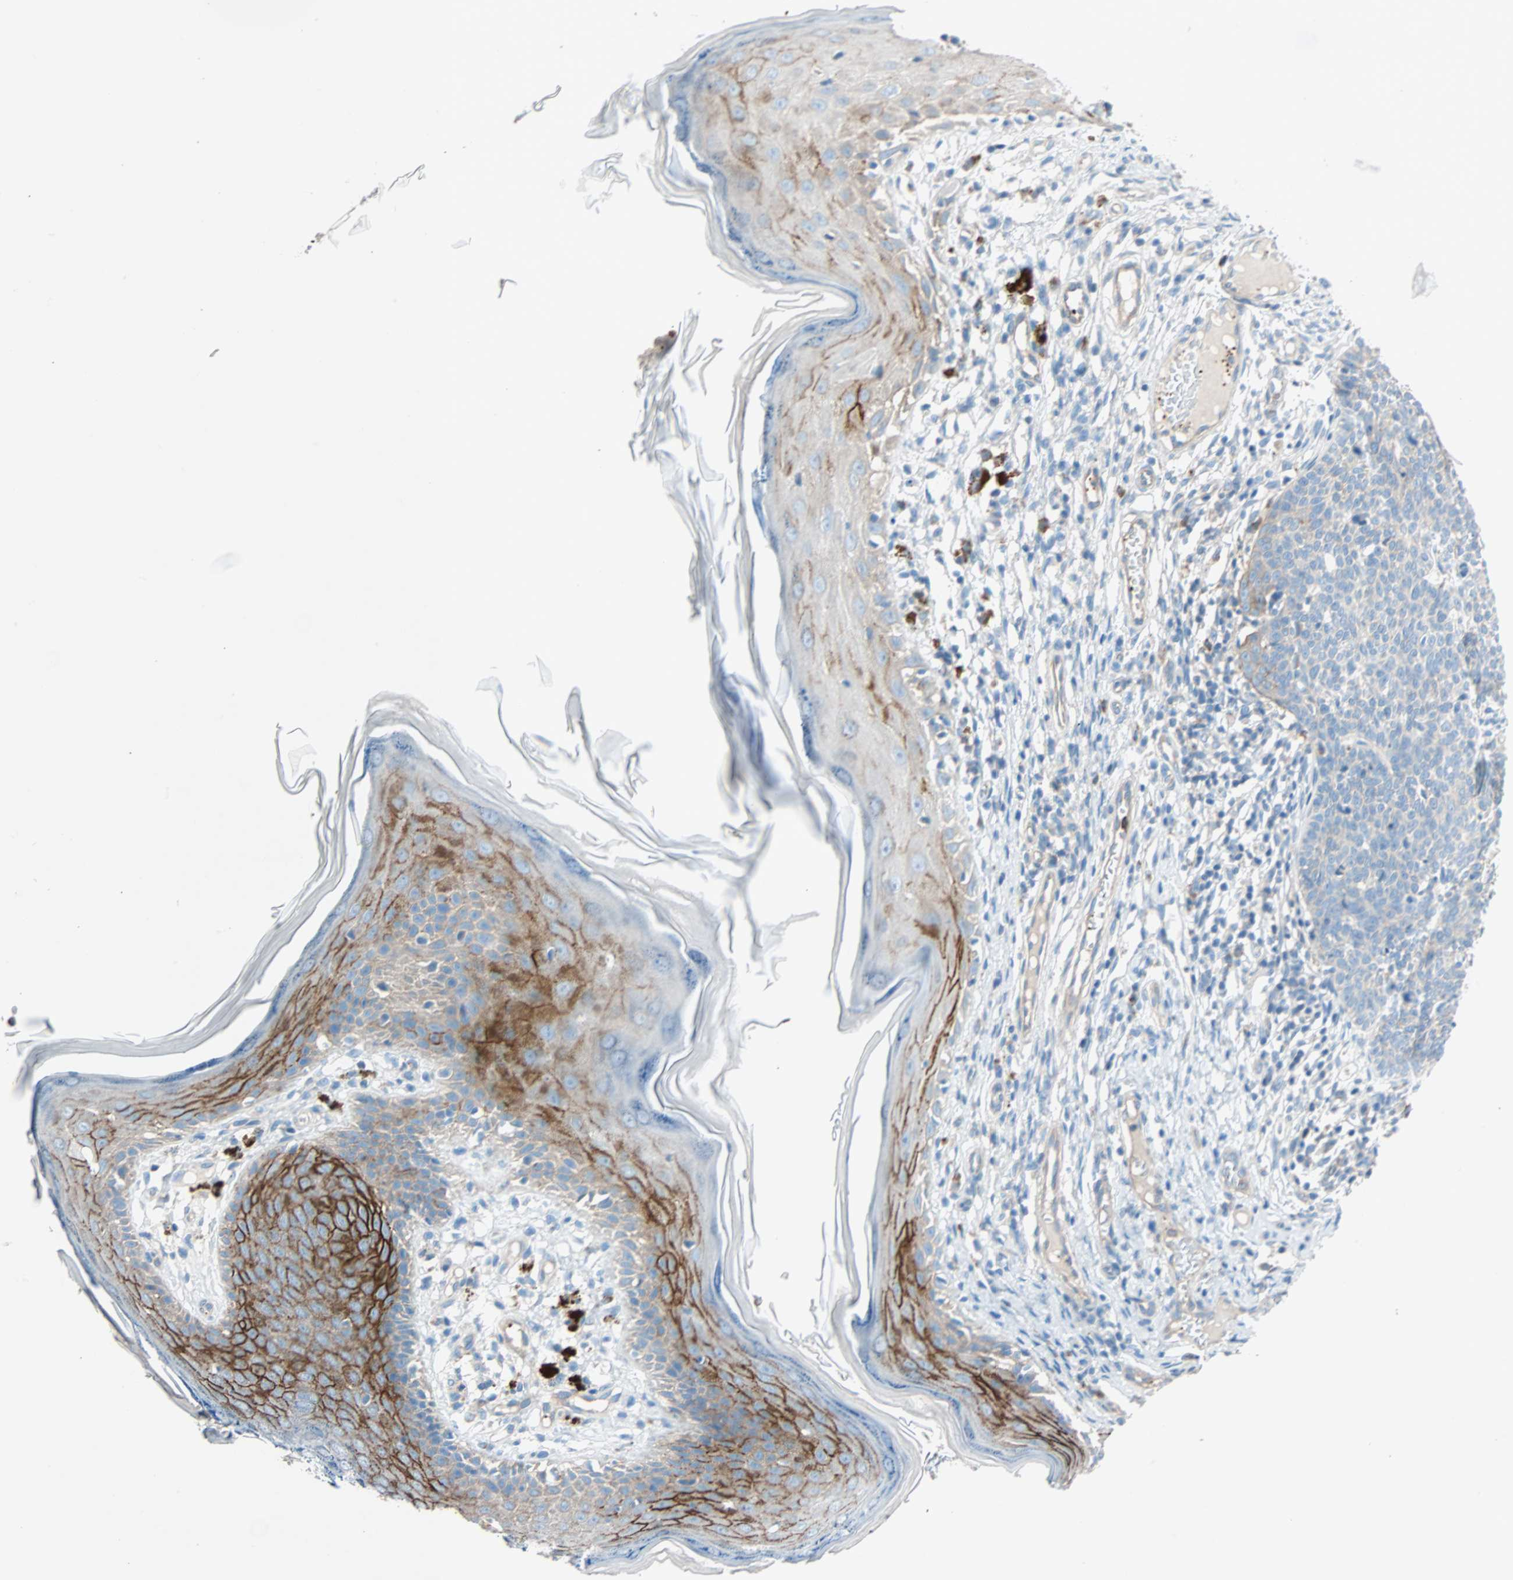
{"staining": {"intensity": "weak", "quantity": ">75%", "location": "cytoplasmic/membranous"}, "tissue": "skin cancer", "cell_type": "Tumor cells", "image_type": "cancer", "snomed": [{"axis": "morphology", "description": "Normal tissue, NOS"}, {"axis": "morphology", "description": "Basal cell carcinoma"}, {"axis": "topography", "description": "Skin"}], "caption": "Immunohistochemistry (IHC) staining of basal cell carcinoma (skin), which exhibits low levels of weak cytoplasmic/membranous staining in about >75% of tumor cells indicating weak cytoplasmic/membranous protein positivity. The staining was performed using DAB (3,3'-diaminobenzidine) (brown) for protein detection and nuclei were counterstained in hematoxylin (blue).", "gene": "LY6G6F", "patient": {"sex": "male", "age": 87}}